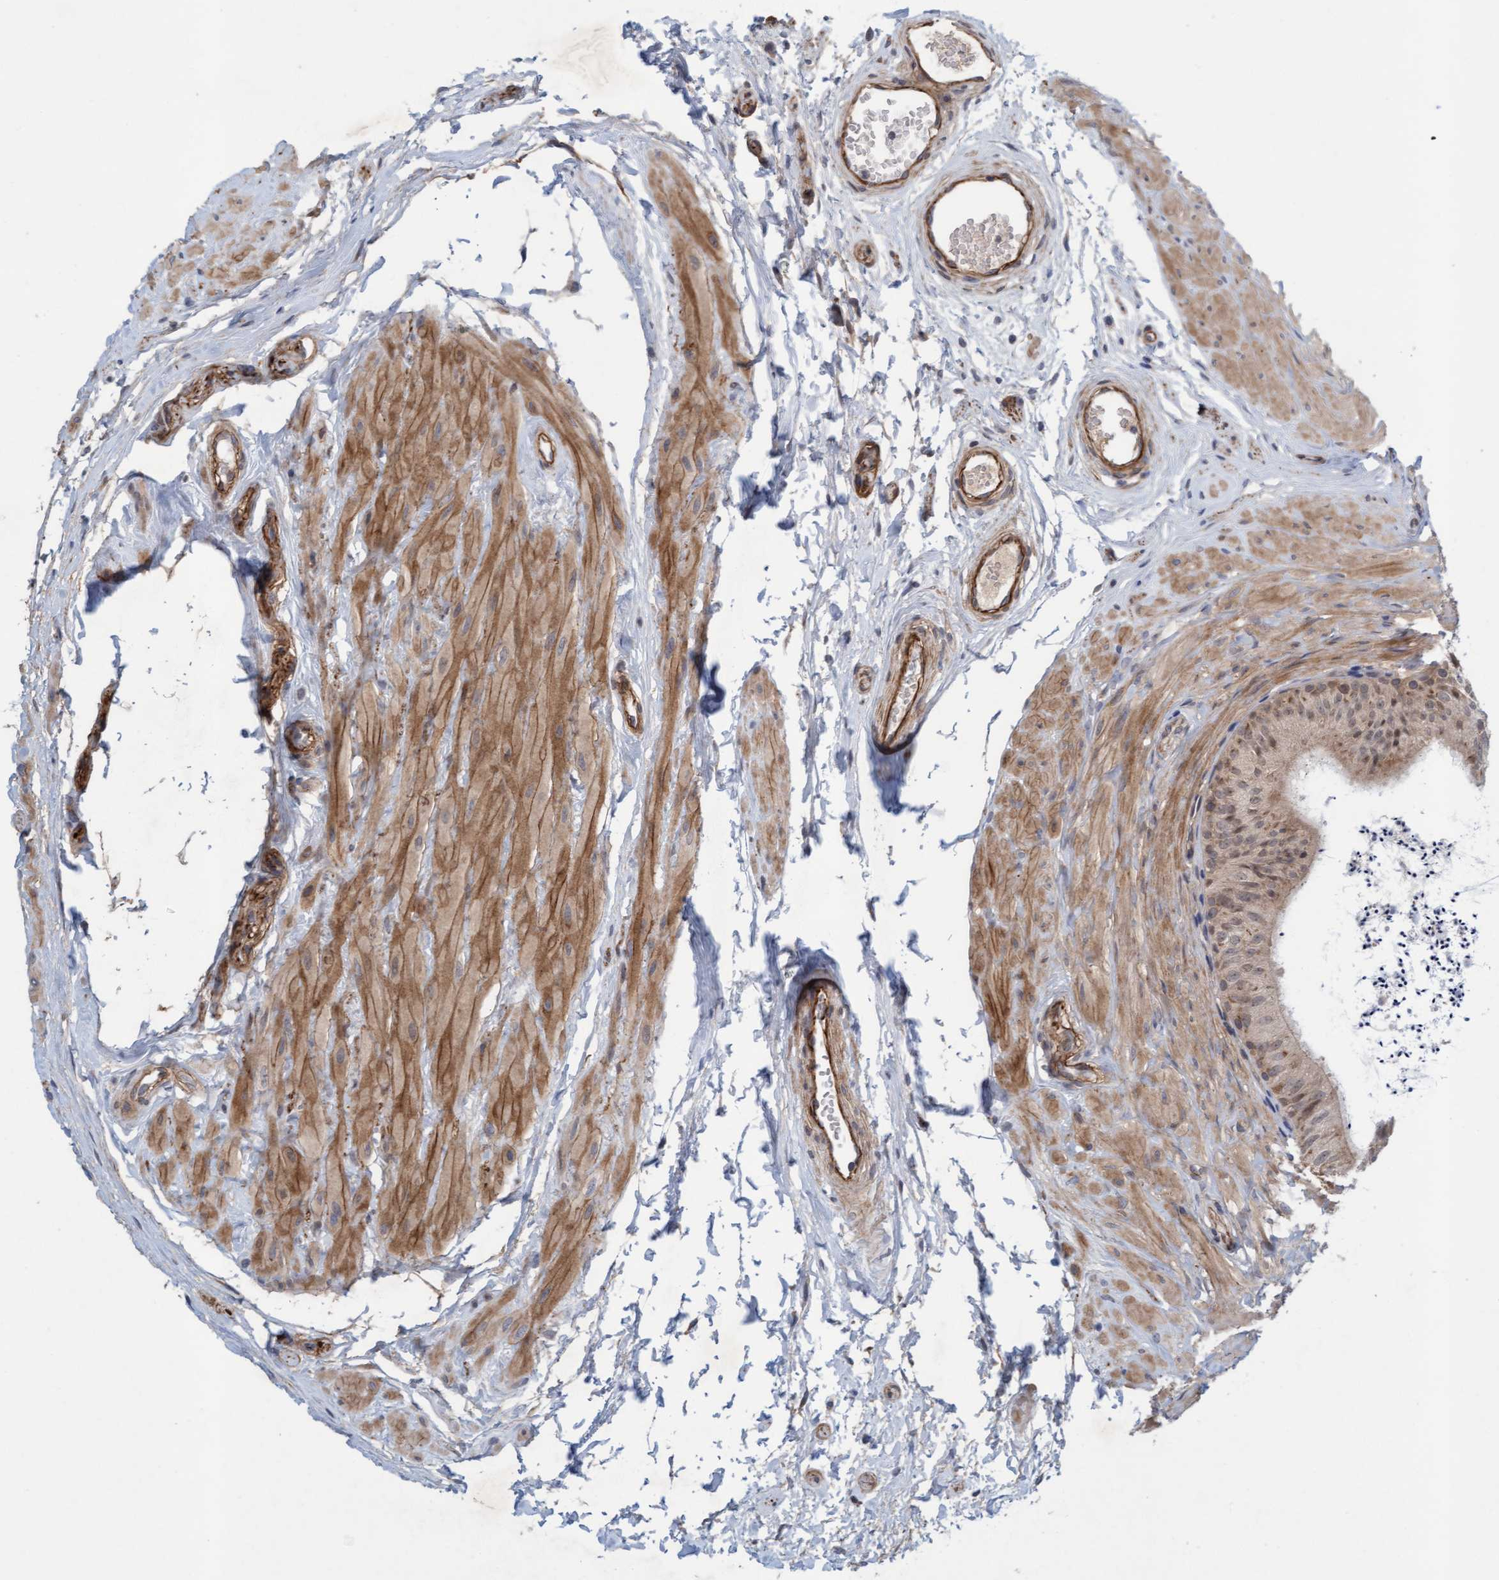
{"staining": {"intensity": "weak", "quantity": "25%-75%", "location": "cytoplasmic/membranous,nuclear"}, "tissue": "epididymis", "cell_type": "Glandular cells", "image_type": "normal", "snomed": [{"axis": "morphology", "description": "Normal tissue, NOS"}, {"axis": "topography", "description": "Epididymis"}], "caption": "DAB (3,3'-diaminobenzidine) immunohistochemical staining of normal human epididymis displays weak cytoplasmic/membranous,nuclear protein staining in about 25%-75% of glandular cells.", "gene": "TSTD2", "patient": {"sex": "male", "age": 56}}